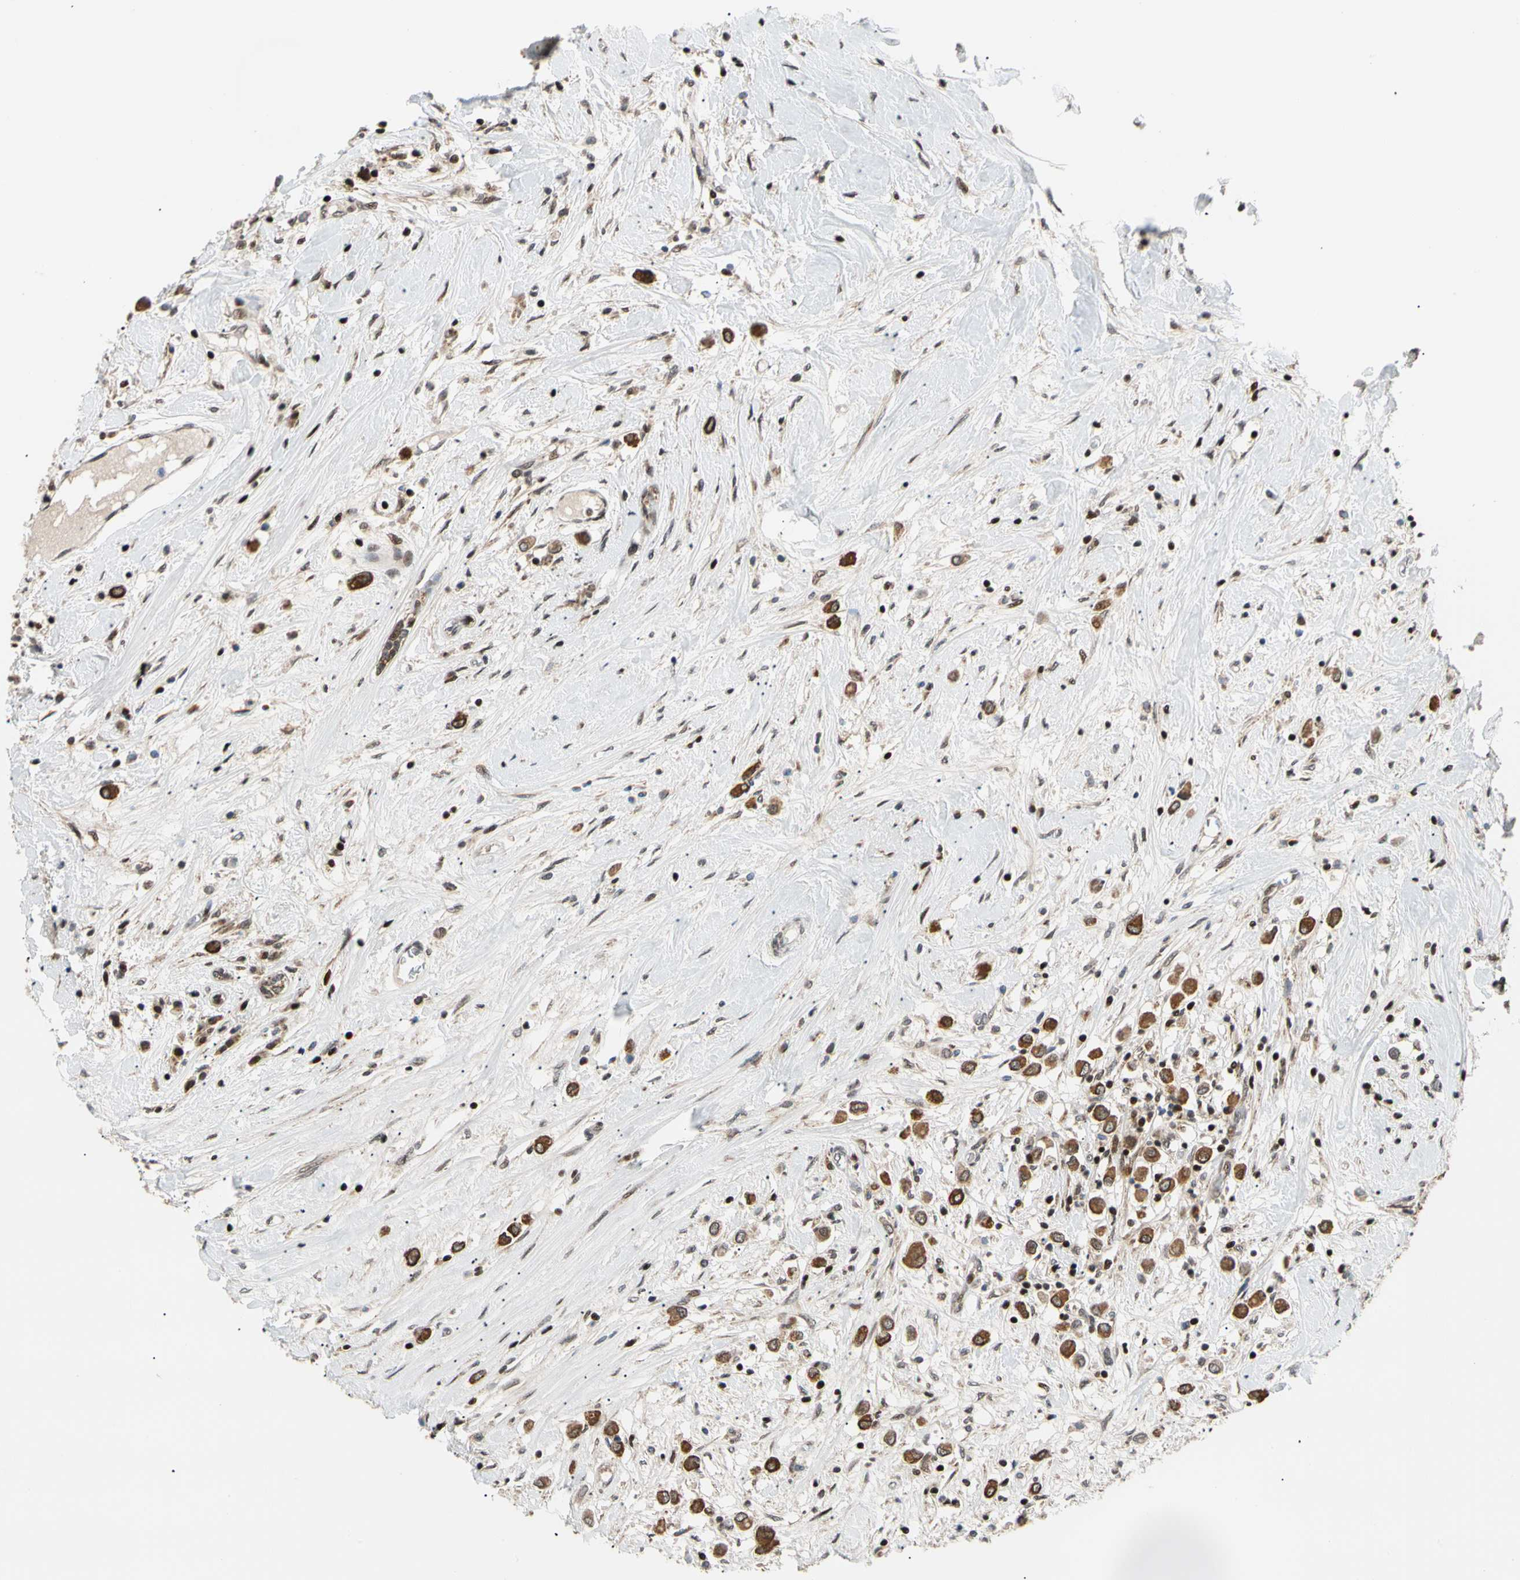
{"staining": {"intensity": "strong", "quantity": ">75%", "location": "cytoplasmic/membranous,nuclear"}, "tissue": "breast cancer", "cell_type": "Tumor cells", "image_type": "cancer", "snomed": [{"axis": "morphology", "description": "Duct carcinoma"}, {"axis": "topography", "description": "Breast"}], "caption": "An image of breast cancer stained for a protein displays strong cytoplasmic/membranous and nuclear brown staining in tumor cells. The protein of interest is stained brown, and the nuclei are stained in blue (DAB (3,3'-diaminobenzidine) IHC with brightfield microscopy, high magnification).", "gene": "E2F1", "patient": {"sex": "female", "age": 61}}